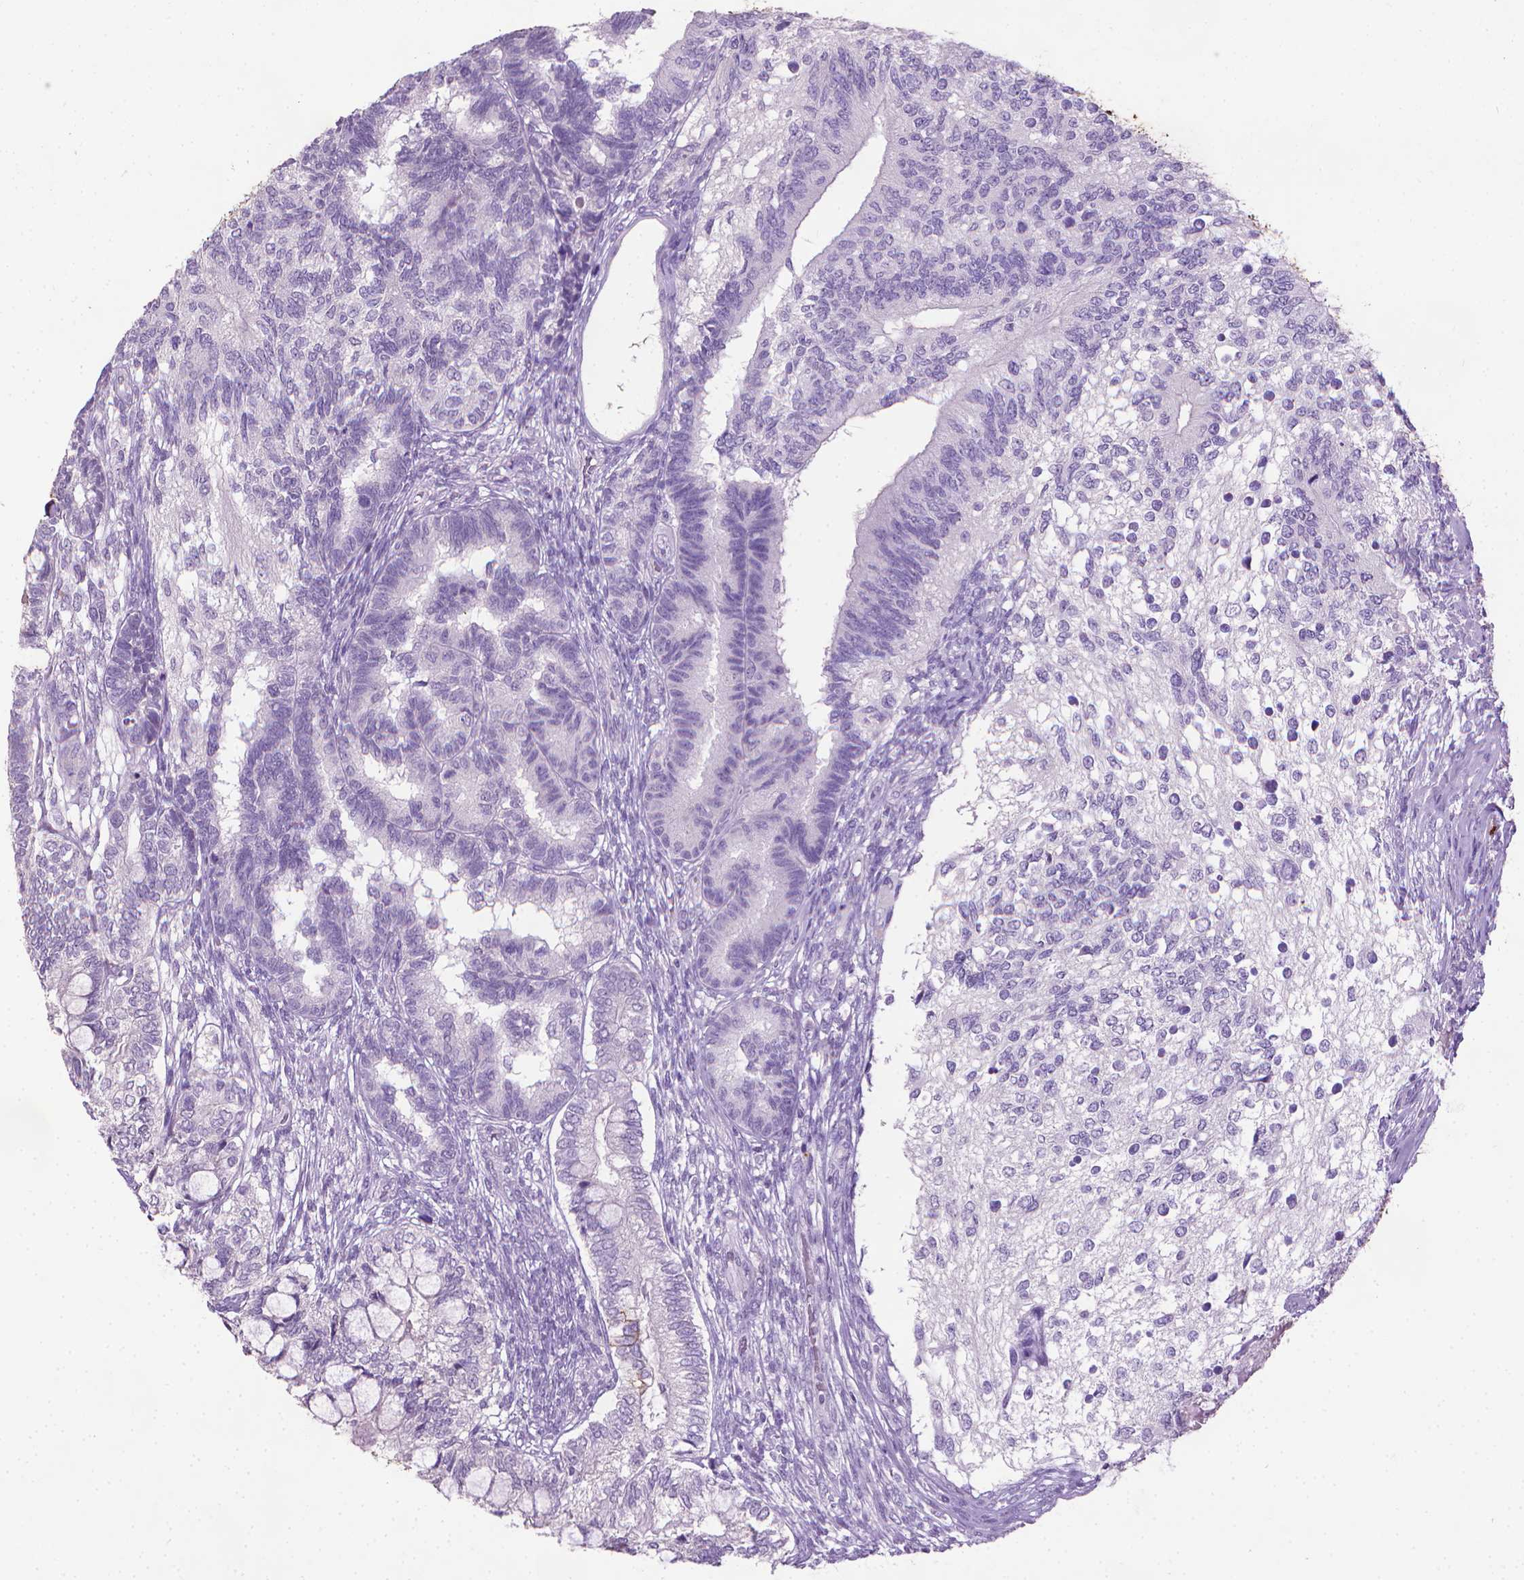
{"staining": {"intensity": "negative", "quantity": "none", "location": "none"}, "tissue": "testis cancer", "cell_type": "Tumor cells", "image_type": "cancer", "snomed": [{"axis": "morphology", "description": "Seminoma, NOS"}, {"axis": "morphology", "description": "Carcinoma, Embryonal, NOS"}, {"axis": "topography", "description": "Testis"}], "caption": "Immunohistochemical staining of testis cancer displays no significant staining in tumor cells.", "gene": "KRT5", "patient": {"sex": "male", "age": 41}}